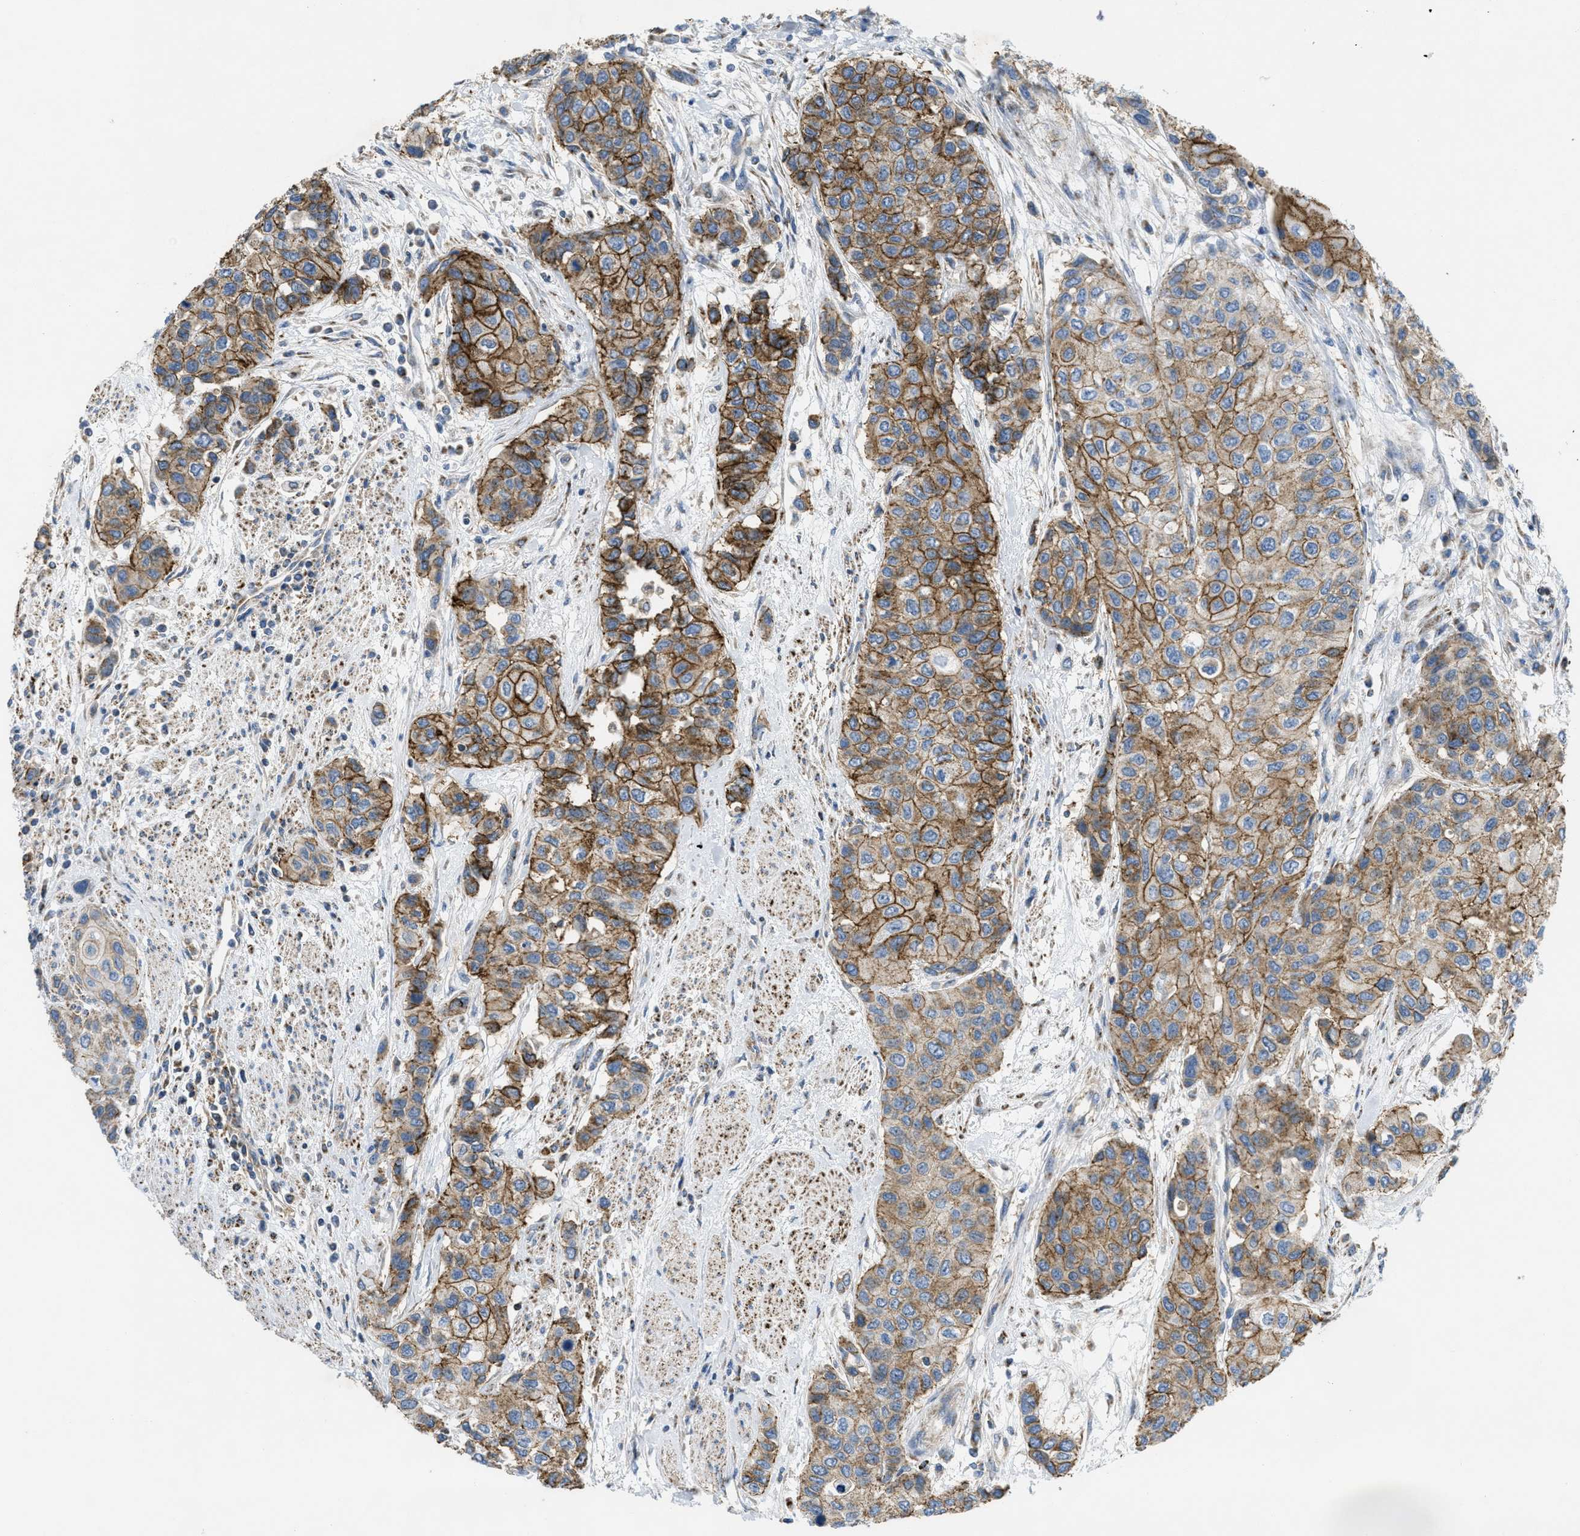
{"staining": {"intensity": "strong", "quantity": ">75%", "location": "cytoplasmic/membranous"}, "tissue": "urothelial cancer", "cell_type": "Tumor cells", "image_type": "cancer", "snomed": [{"axis": "morphology", "description": "Urothelial carcinoma, High grade"}, {"axis": "topography", "description": "Urinary bladder"}], "caption": "The image displays a brown stain indicating the presence of a protein in the cytoplasmic/membranous of tumor cells in high-grade urothelial carcinoma. Nuclei are stained in blue.", "gene": "BTN3A1", "patient": {"sex": "female", "age": 56}}